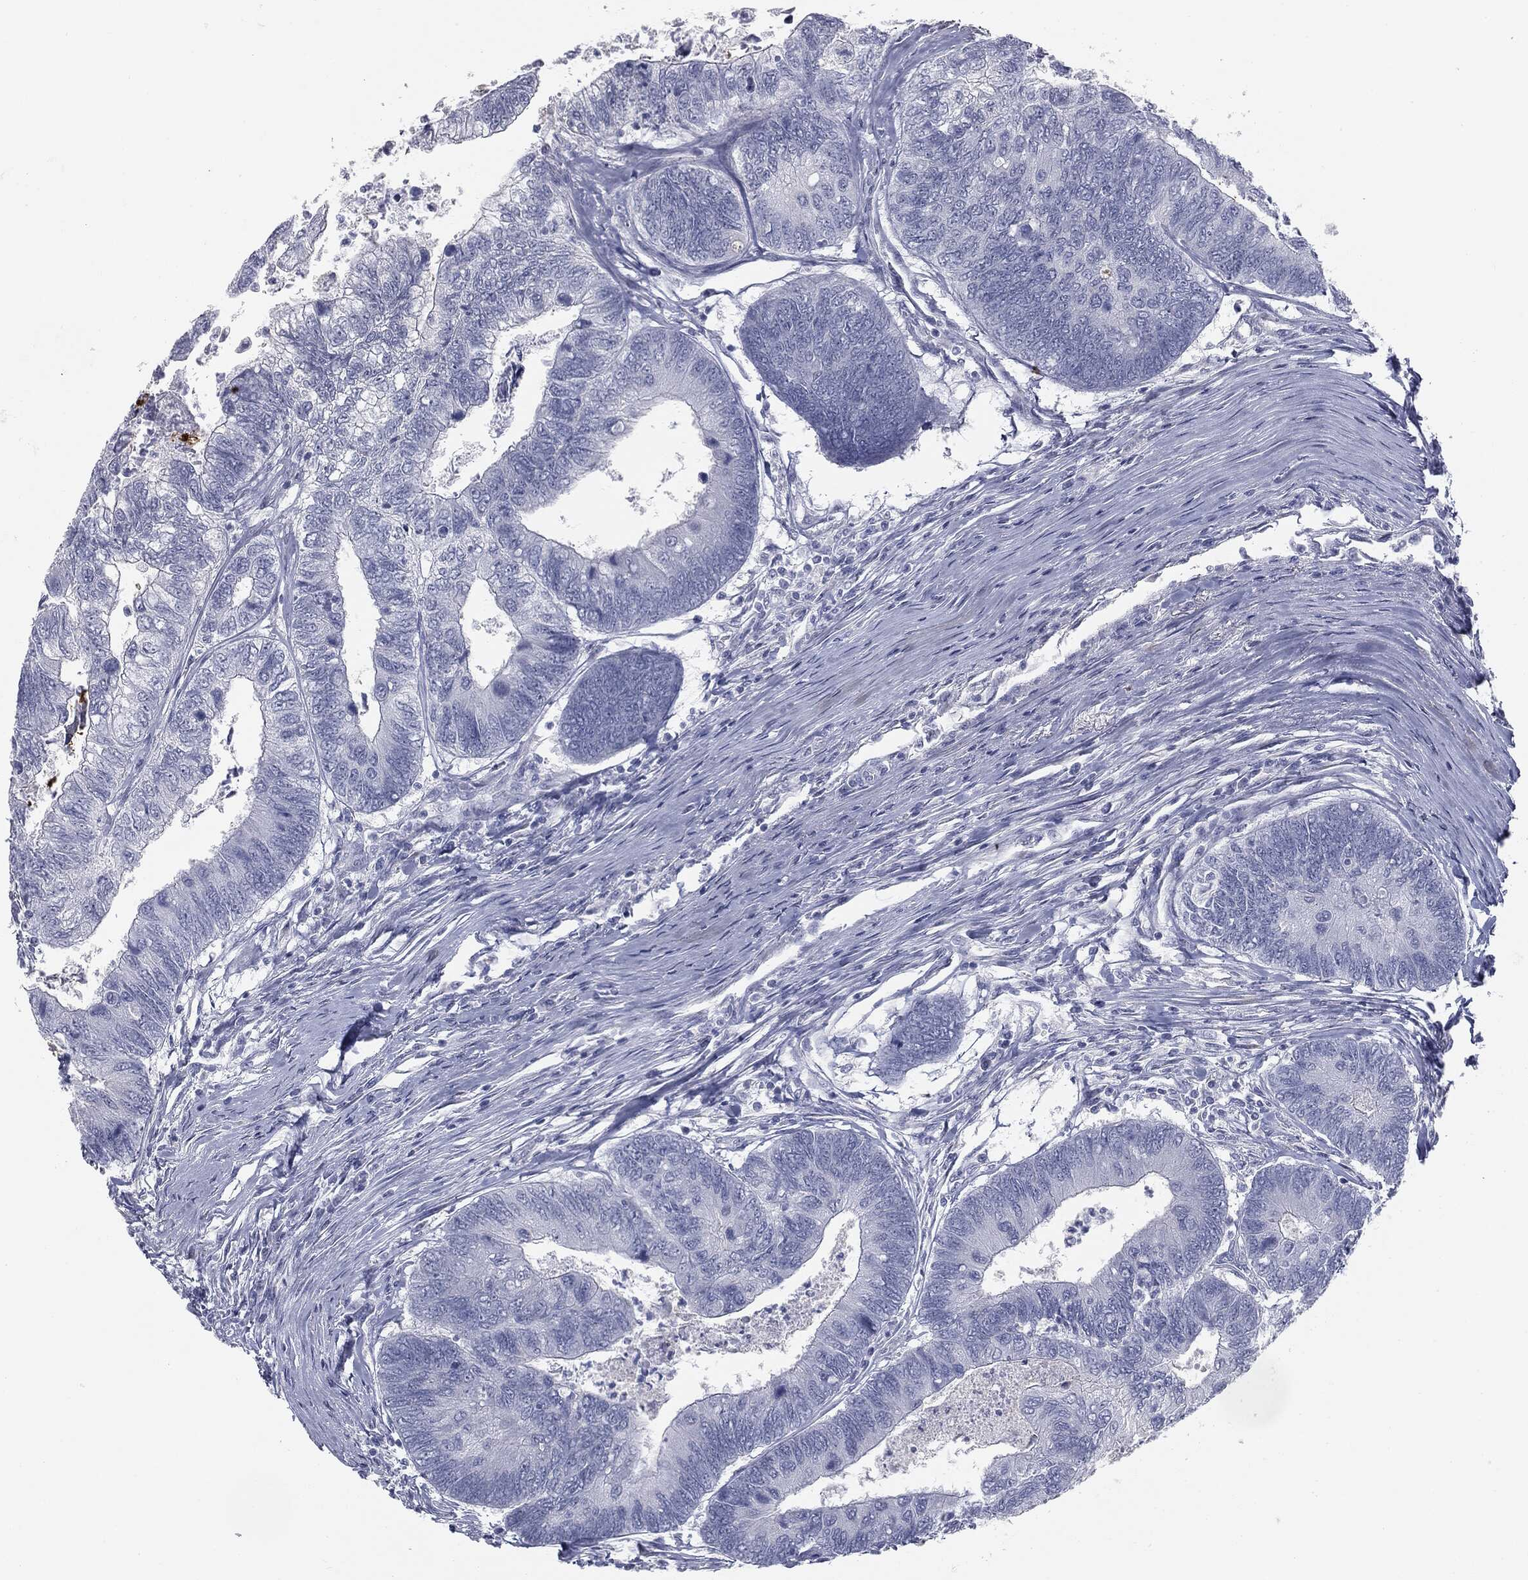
{"staining": {"intensity": "negative", "quantity": "none", "location": "none"}, "tissue": "colorectal cancer", "cell_type": "Tumor cells", "image_type": "cancer", "snomed": [{"axis": "morphology", "description": "Adenocarcinoma, NOS"}, {"axis": "topography", "description": "Colon"}], "caption": "Immunohistochemical staining of human adenocarcinoma (colorectal) exhibits no significant staining in tumor cells.", "gene": "MUC5AC", "patient": {"sex": "female", "age": 67}}